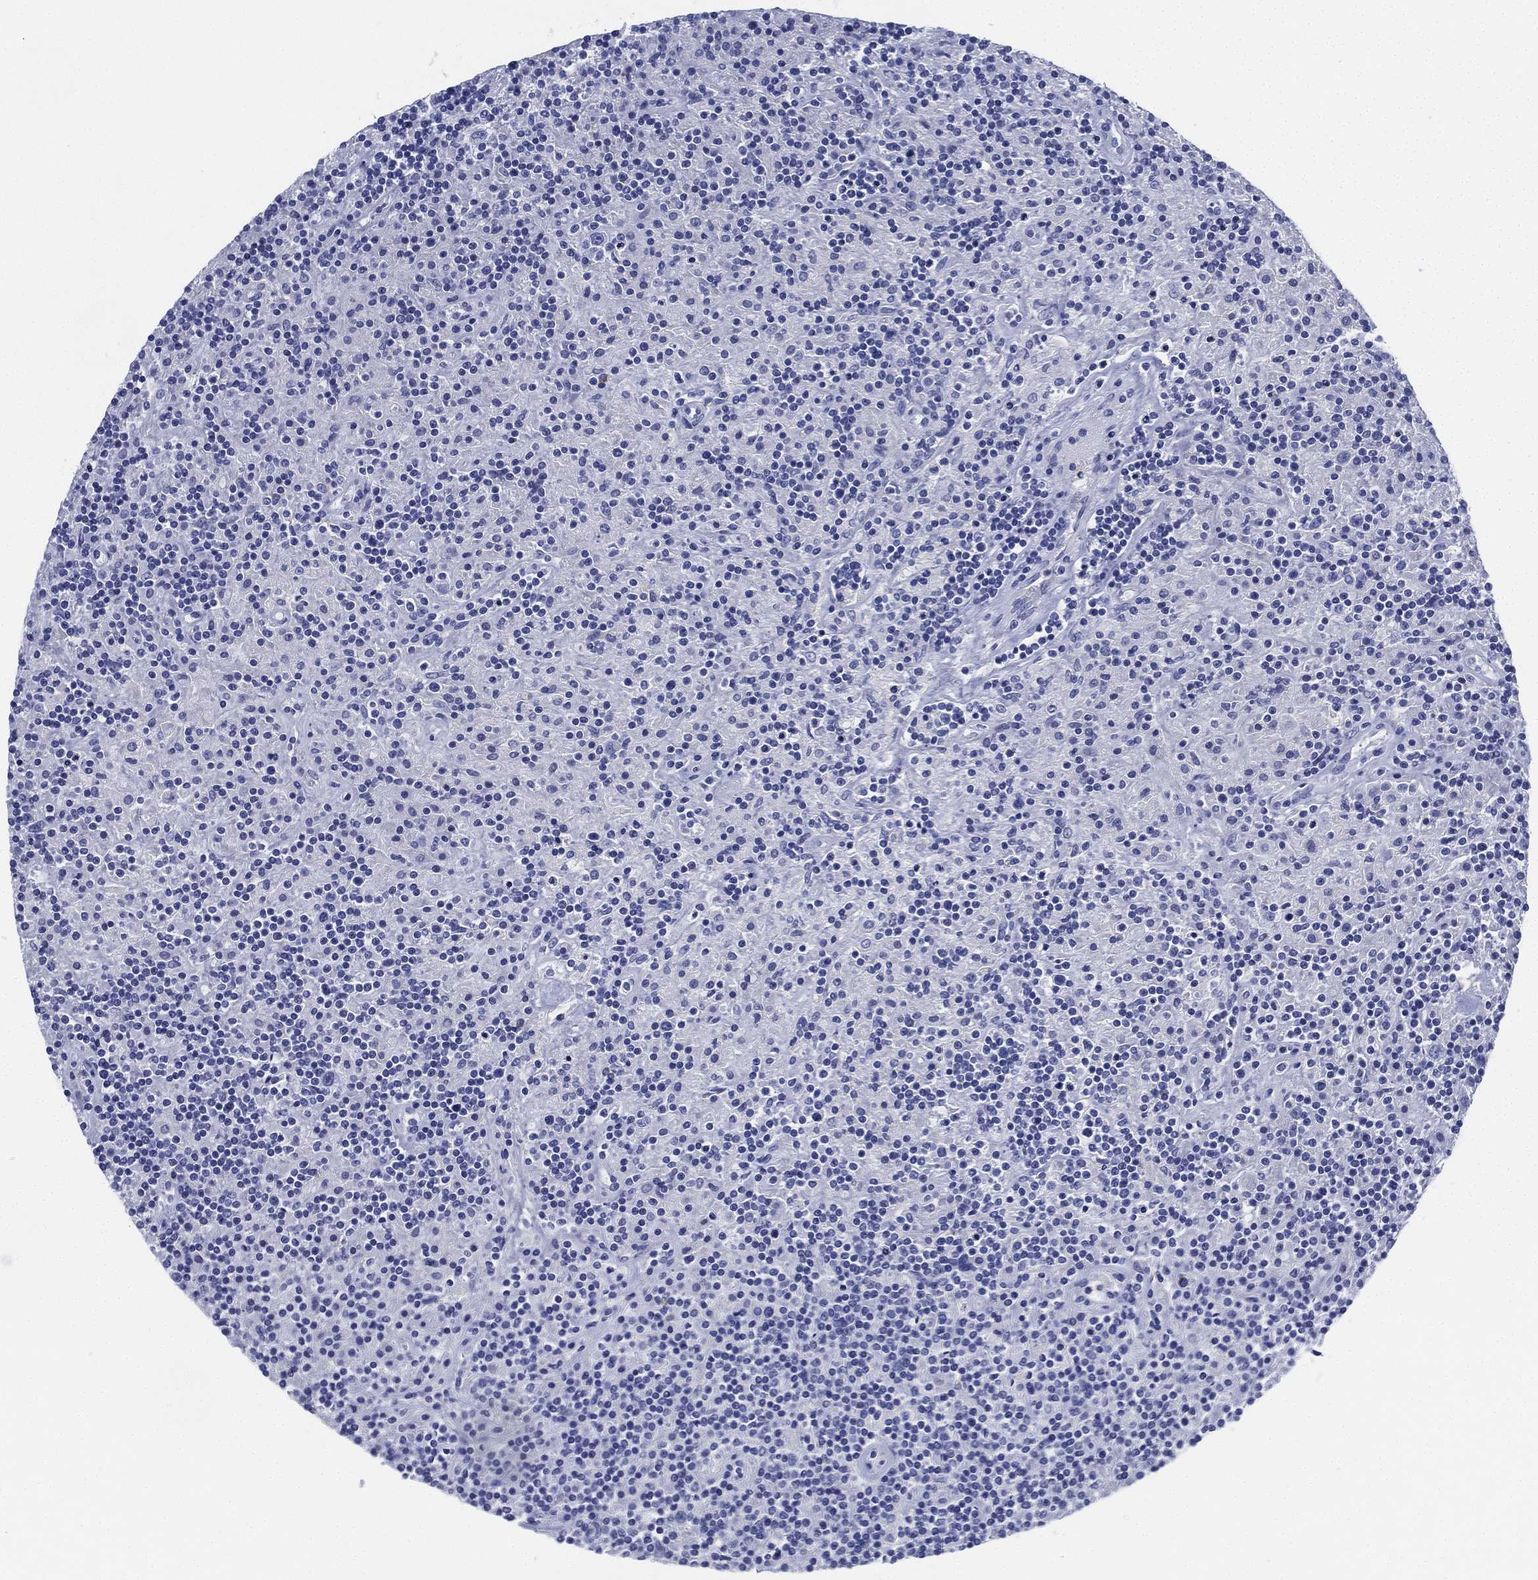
{"staining": {"intensity": "negative", "quantity": "none", "location": "none"}, "tissue": "lymphoma", "cell_type": "Tumor cells", "image_type": "cancer", "snomed": [{"axis": "morphology", "description": "Hodgkin's disease, NOS"}, {"axis": "topography", "description": "Lymph node"}], "caption": "High power microscopy image of an immunohistochemistry (IHC) micrograph of Hodgkin's disease, revealing no significant staining in tumor cells.", "gene": "DEFB121", "patient": {"sex": "male", "age": 70}}